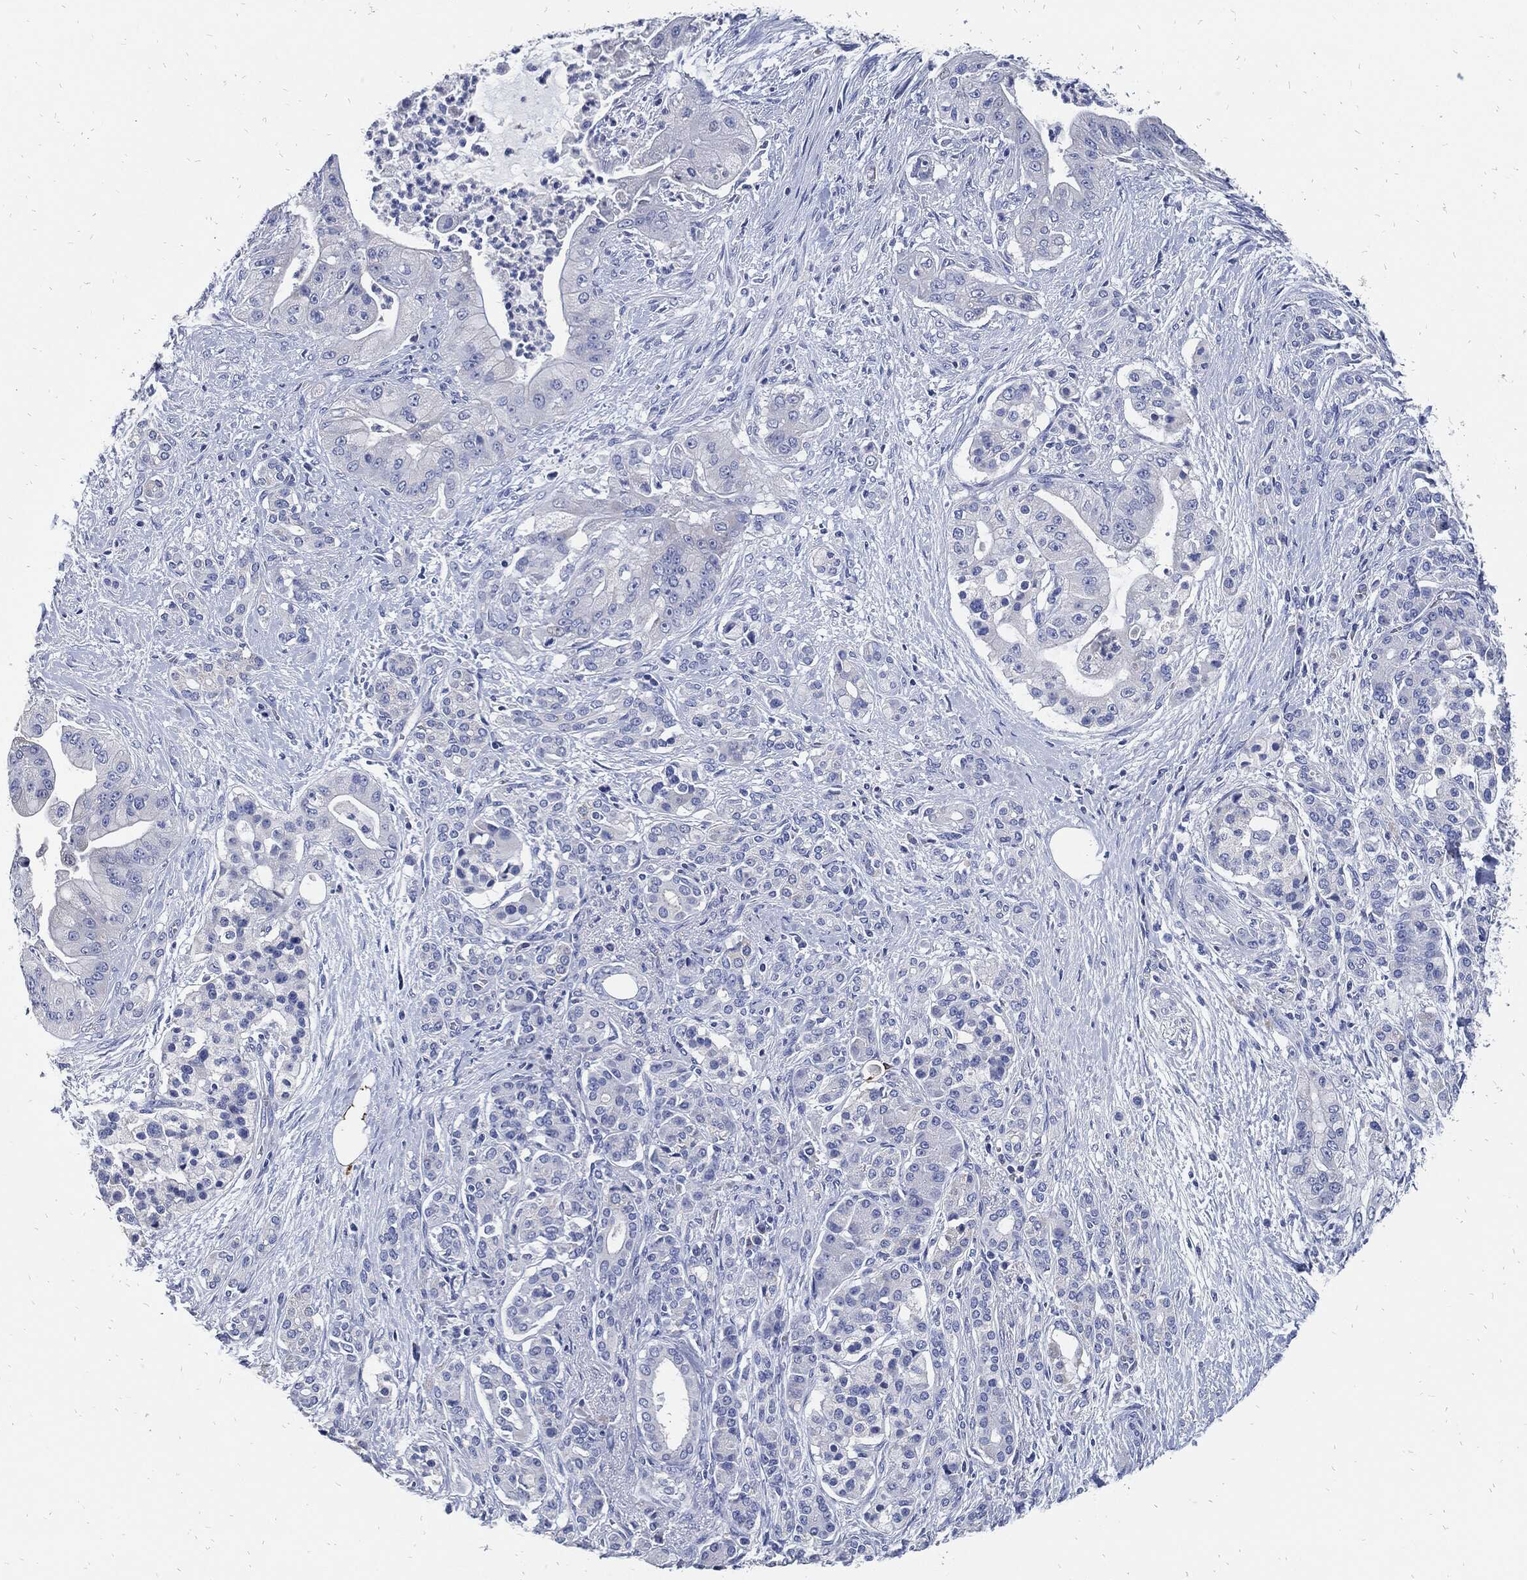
{"staining": {"intensity": "negative", "quantity": "none", "location": "none"}, "tissue": "pancreatic cancer", "cell_type": "Tumor cells", "image_type": "cancer", "snomed": [{"axis": "morphology", "description": "Normal tissue, NOS"}, {"axis": "morphology", "description": "Inflammation, NOS"}, {"axis": "morphology", "description": "Adenocarcinoma, NOS"}, {"axis": "topography", "description": "Pancreas"}], "caption": "Protein analysis of adenocarcinoma (pancreatic) exhibits no significant positivity in tumor cells. (Stains: DAB immunohistochemistry (IHC) with hematoxylin counter stain, Microscopy: brightfield microscopy at high magnification).", "gene": "FABP4", "patient": {"sex": "male", "age": 57}}